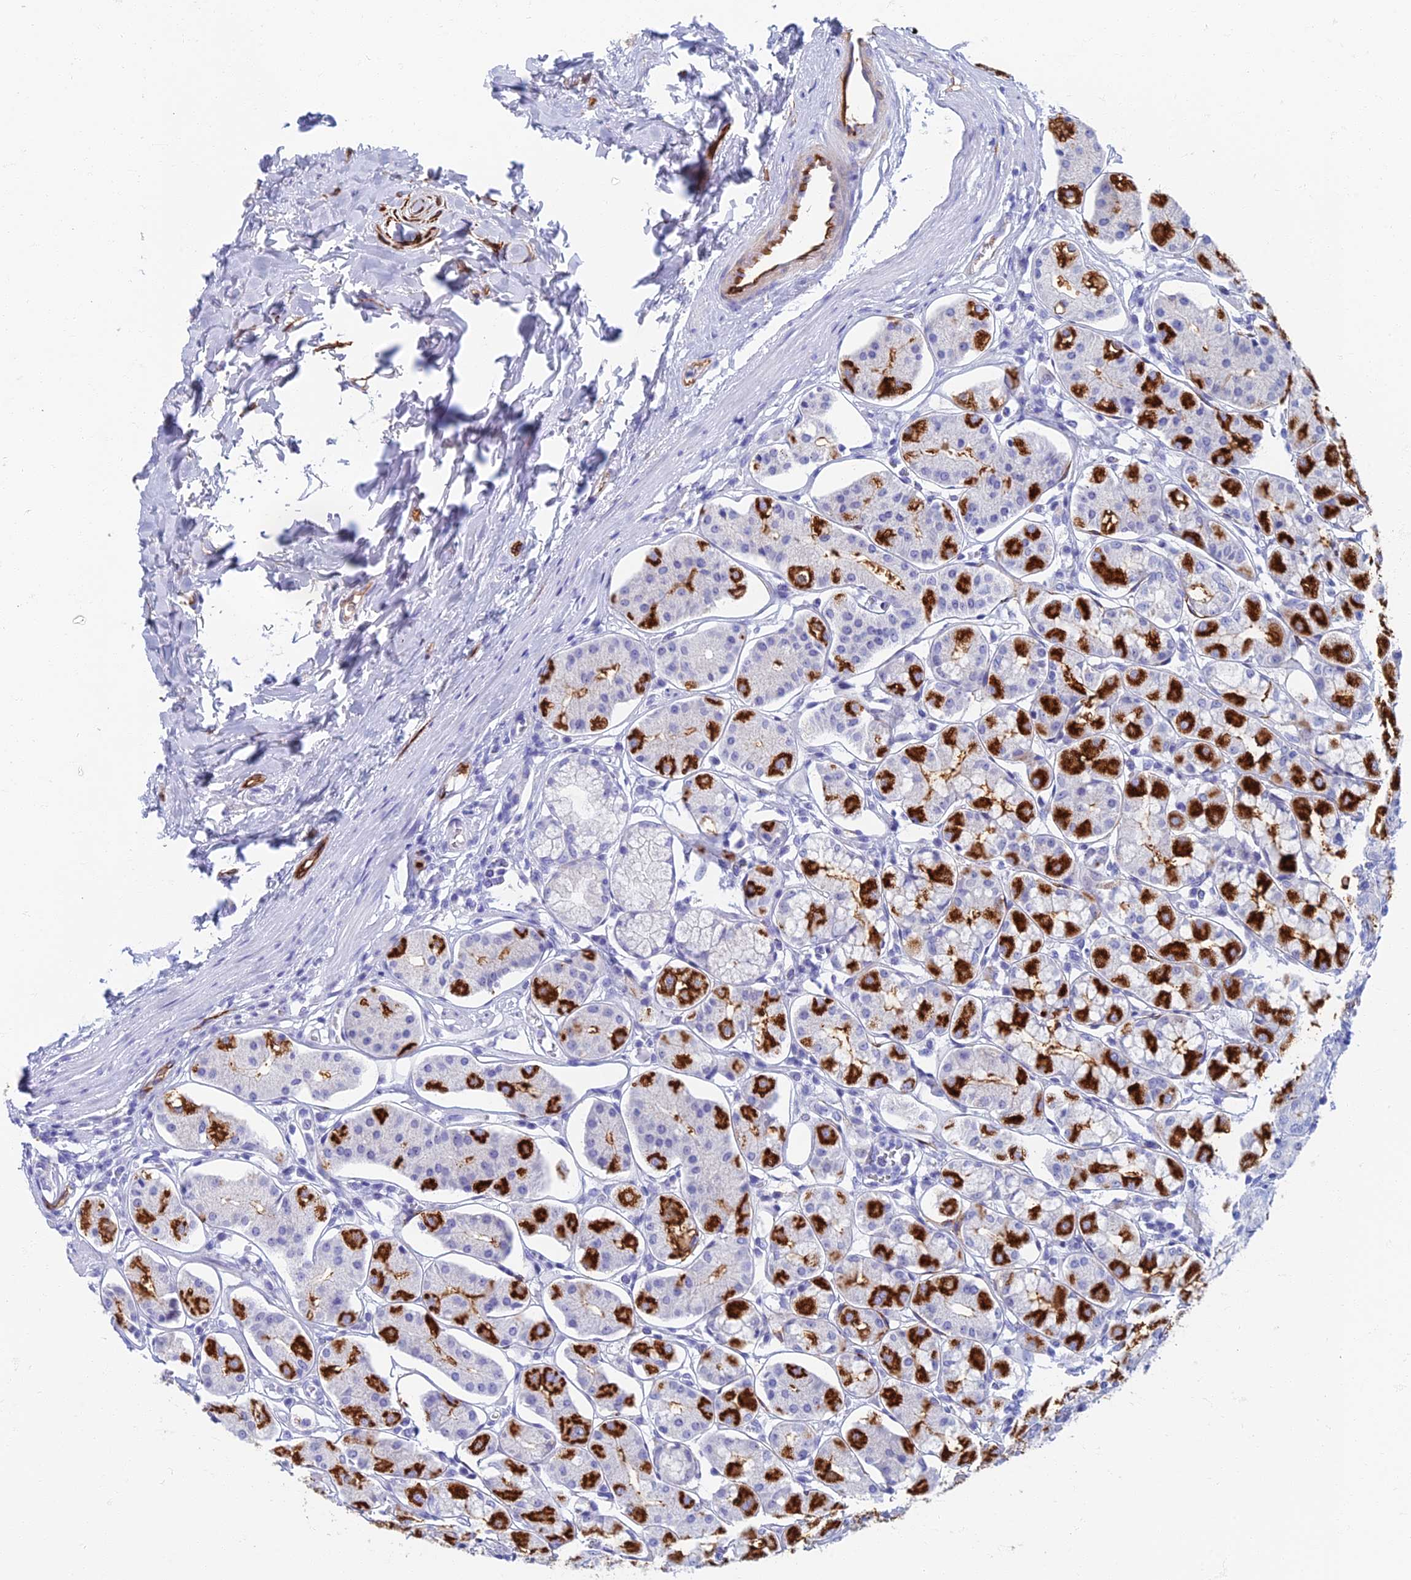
{"staining": {"intensity": "strong", "quantity": "25%-75%", "location": "cytoplasmic/membranous"}, "tissue": "stomach", "cell_type": "Glandular cells", "image_type": "normal", "snomed": [{"axis": "morphology", "description": "Normal tissue, NOS"}, {"axis": "topography", "description": "Stomach, lower"}], "caption": "This image displays immunohistochemistry (IHC) staining of unremarkable stomach, with high strong cytoplasmic/membranous expression in about 25%-75% of glandular cells.", "gene": "ETFRF1", "patient": {"sex": "female", "age": 56}}